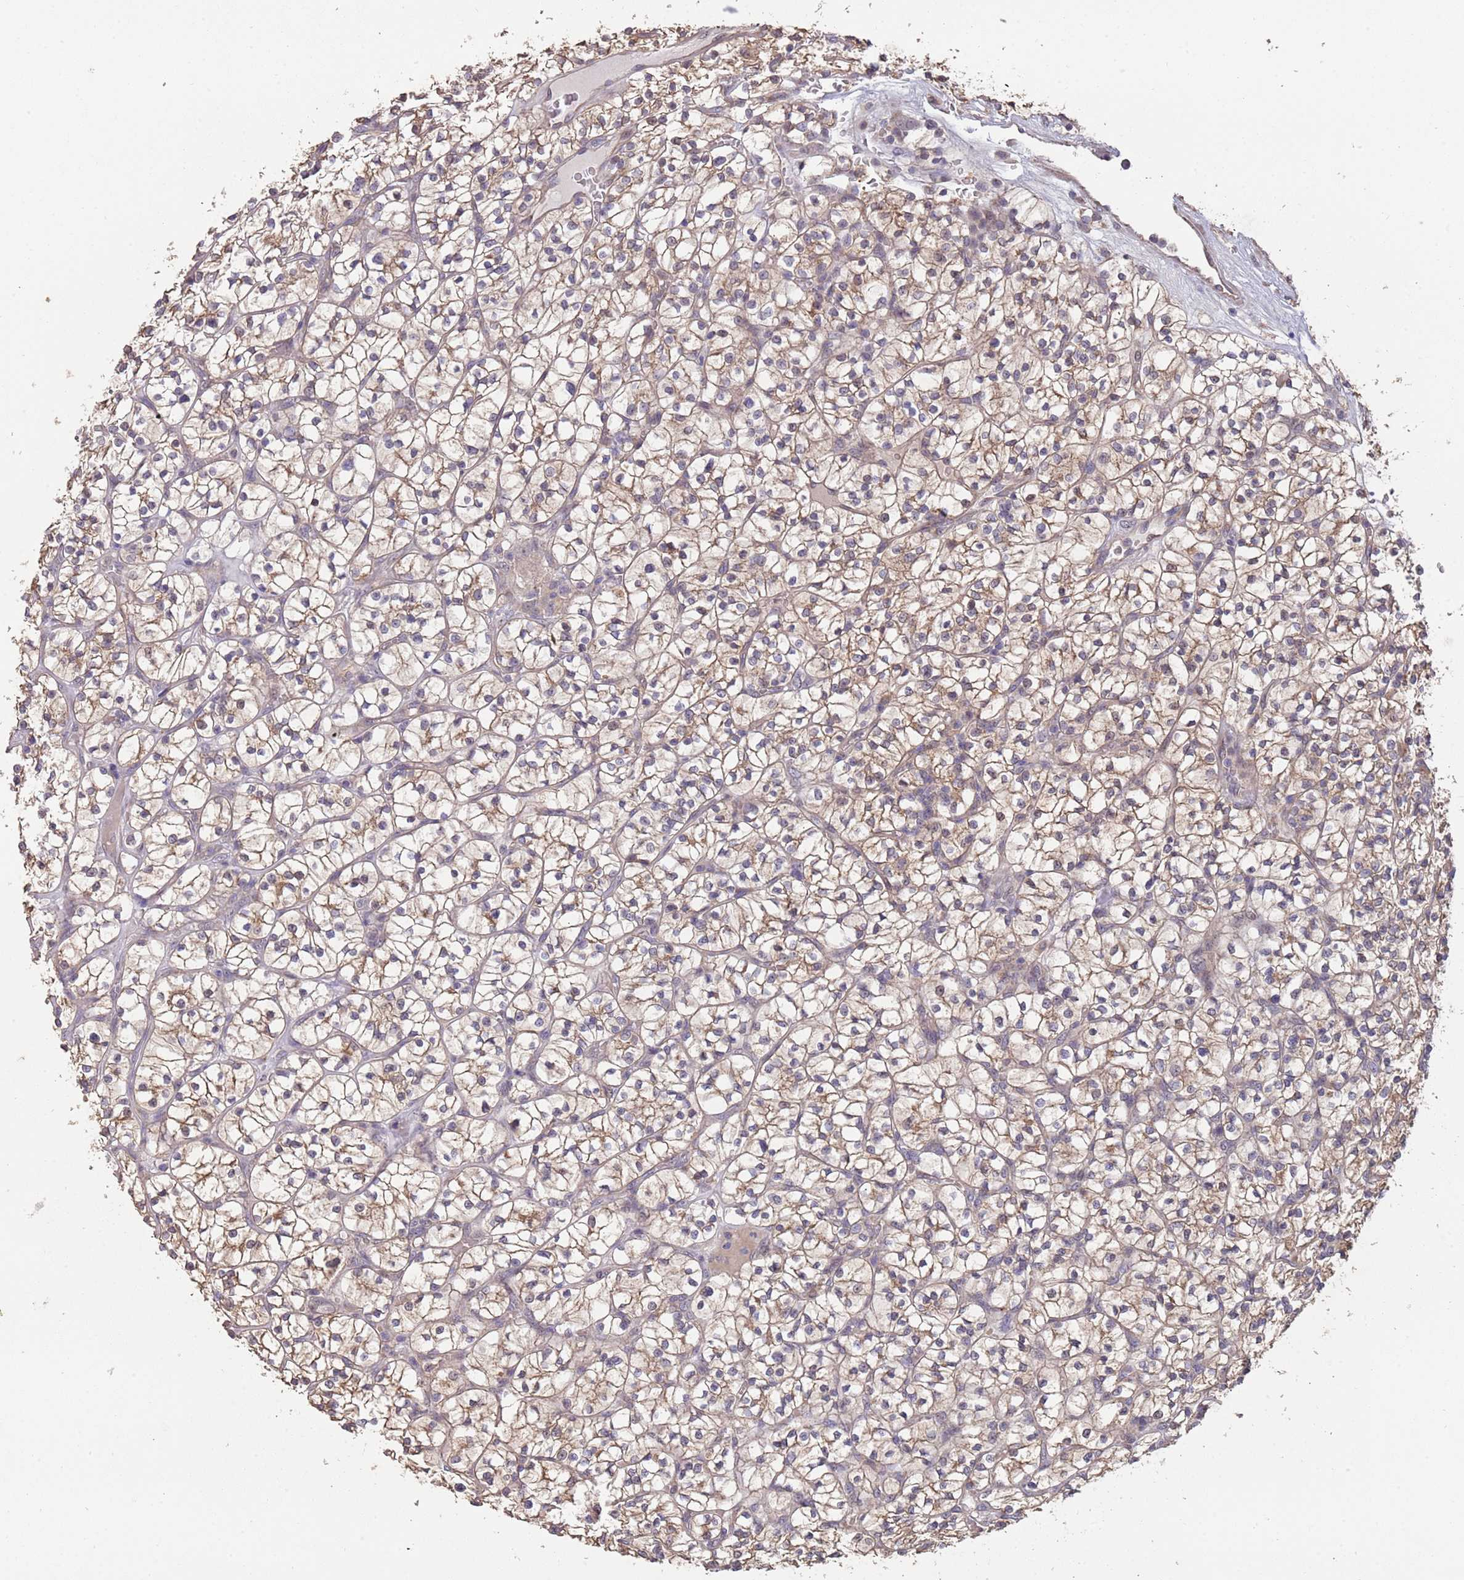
{"staining": {"intensity": "weak", "quantity": "25%-75%", "location": "cytoplasmic/membranous"}, "tissue": "renal cancer", "cell_type": "Tumor cells", "image_type": "cancer", "snomed": [{"axis": "morphology", "description": "Adenocarcinoma, NOS"}, {"axis": "topography", "description": "Kidney"}], "caption": "Adenocarcinoma (renal) tissue displays weak cytoplasmic/membranous expression in about 25%-75% of tumor cells, visualized by immunohistochemistry.", "gene": "TMEM64", "patient": {"sex": "female", "age": 64}}